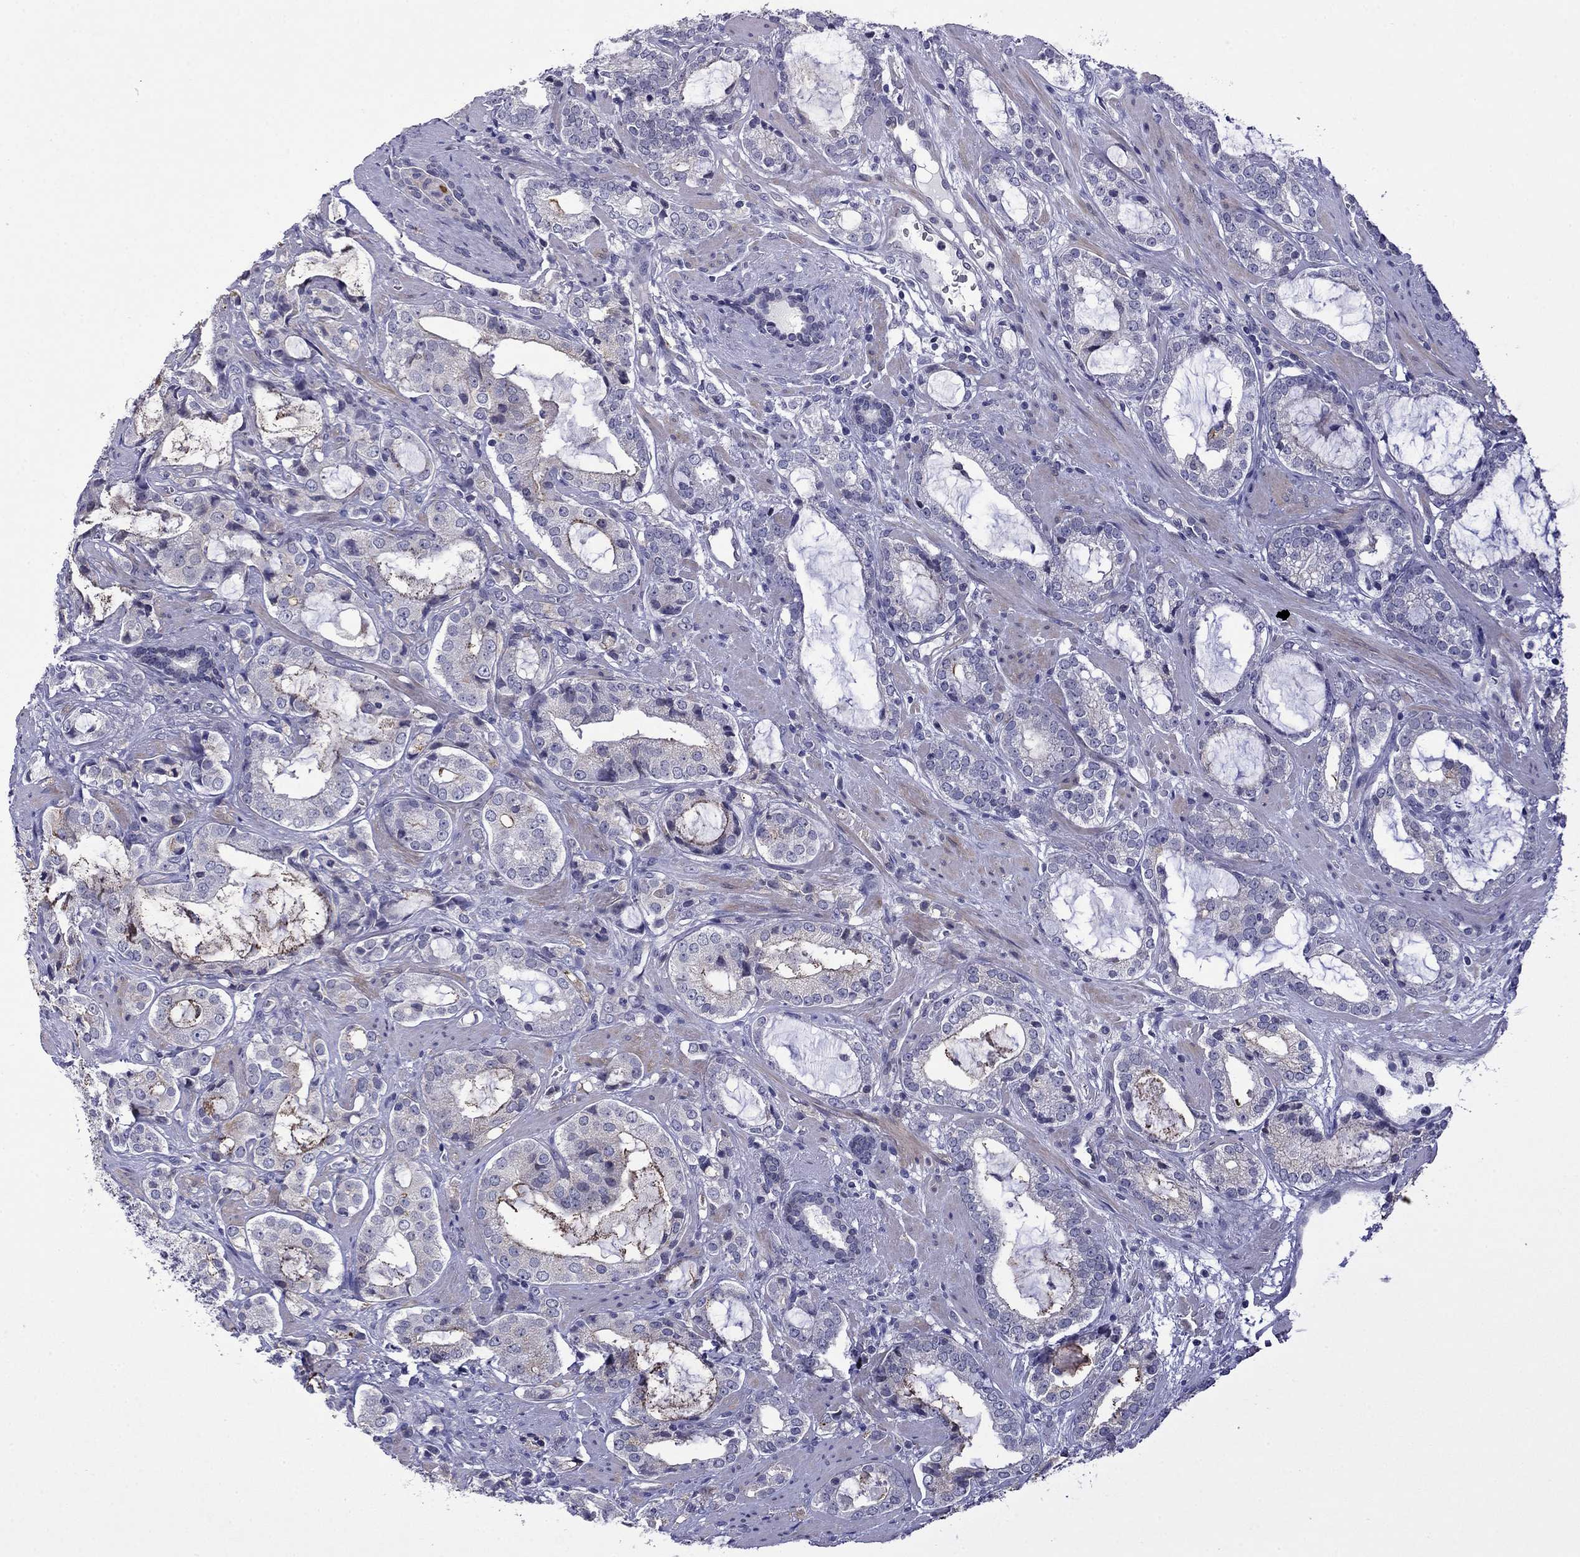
{"staining": {"intensity": "moderate", "quantity": "<25%", "location": "cytoplasmic/membranous"}, "tissue": "prostate cancer", "cell_type": "Tumor cells", "image_type": "cancer", "snomed": [{"axis": "morphology", "description": "Adenocarcinoma, NOS"}, {"axis": "topography", "description": "Prostate"}], "caption": "Approximately <25% of tumor cells in prostate cancer display moderate cytoplasmic/membranous protein expression as visualized by brown immunohistochemical staining.", "gene": "PRR18", "patient": {"sex": "male", "age": 66}}